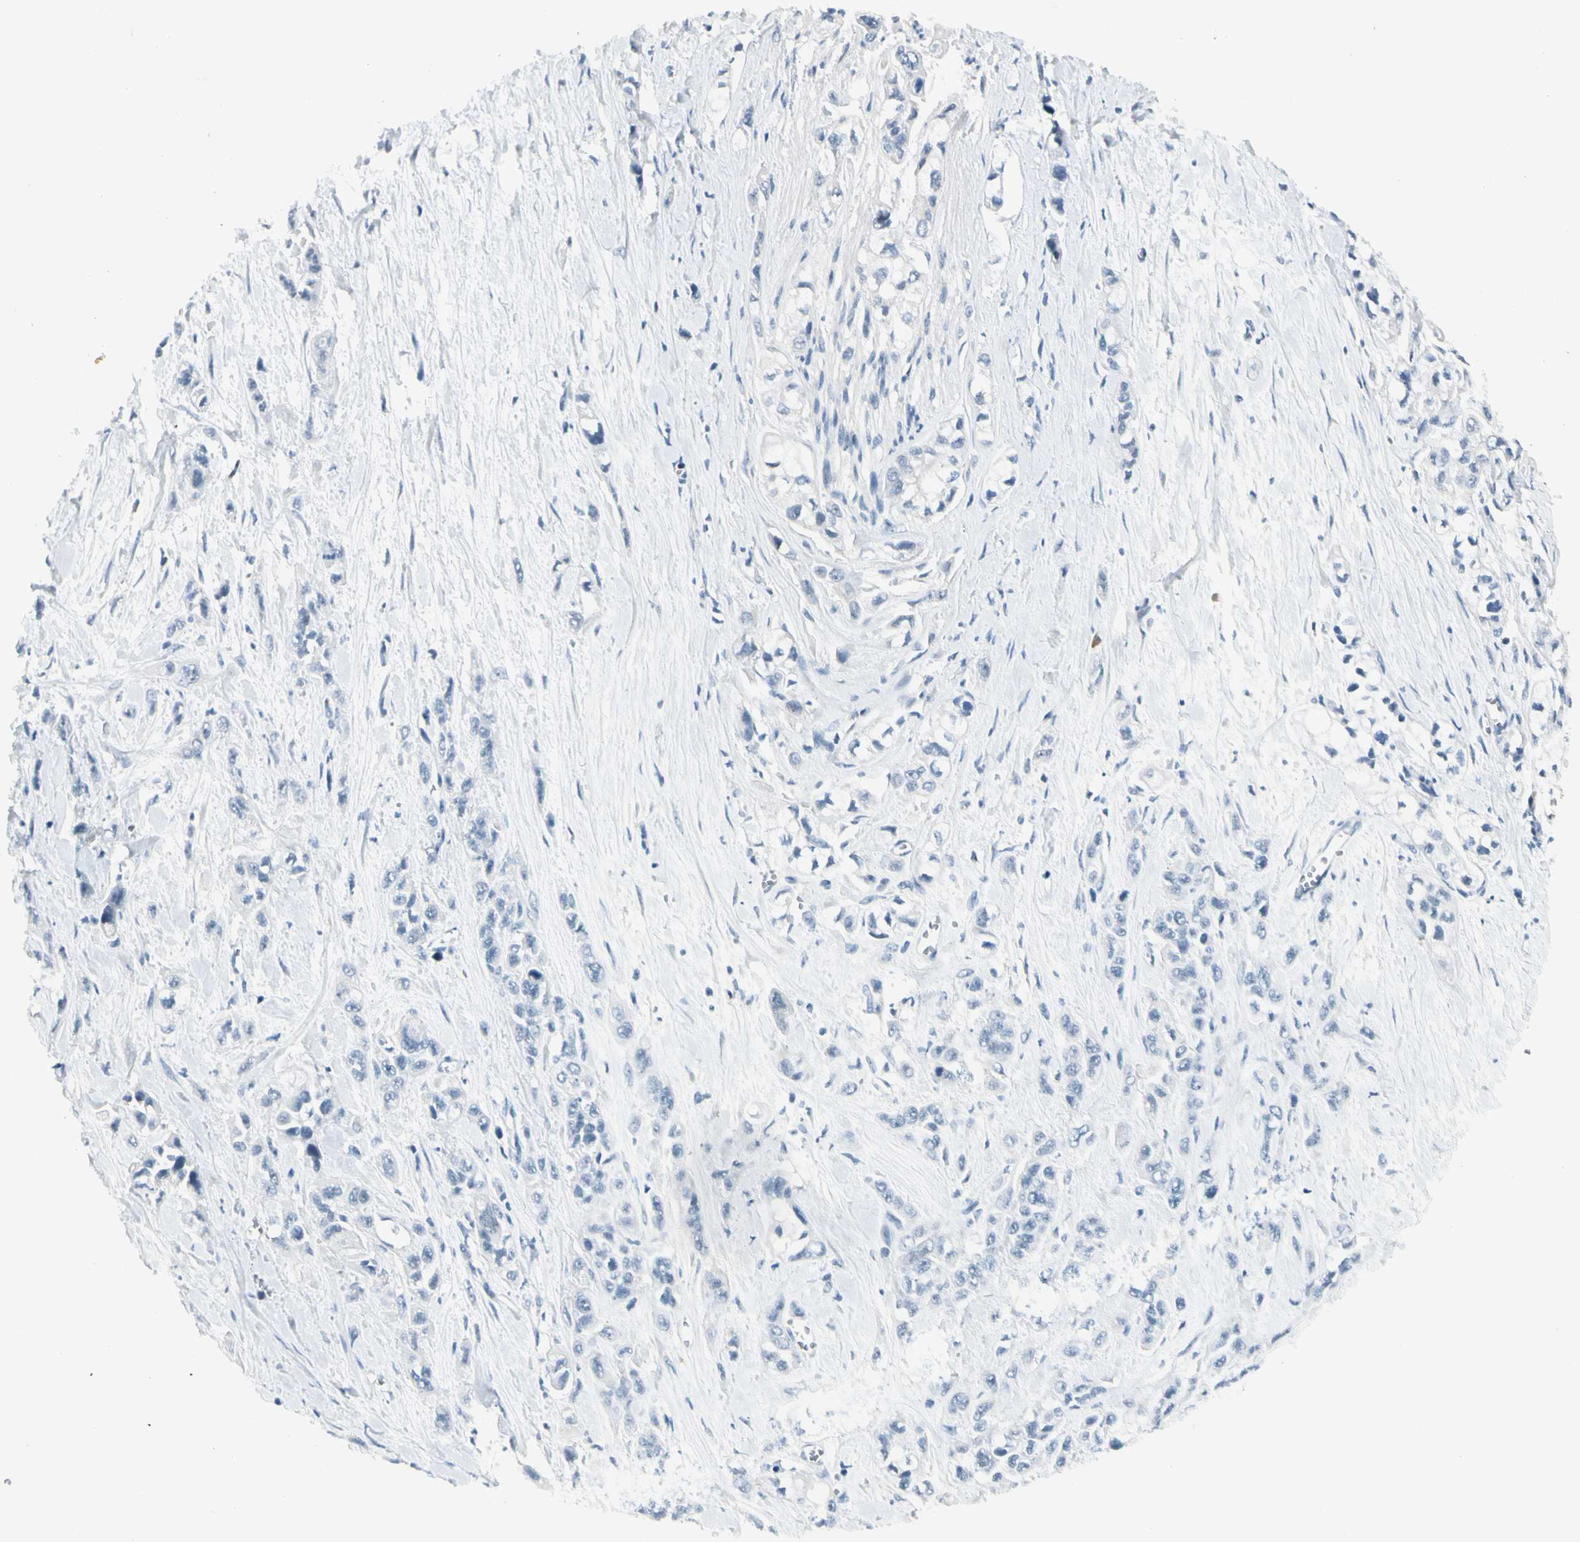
{"staining": {"intensity": "negative", "quantity": "none", "location": "none"}, "tissue": "pancreatic cancer", "cell_type": "Tumor cells", "image_type": "cancer", "snomed": [{"axis": "morphology", "description": "Adenocarcinoma, NOS"}, {"axis": "topography", "description": "Pancreas"}], "caption": "Immunohistochemistry histopathology image of neoplastic tissue: human pancreatic cancer stained with DAB shows no significant protein expression in tumor cells.", "gene": "ZSCAN1", "patient": {"sex": "male", "age": 74}}